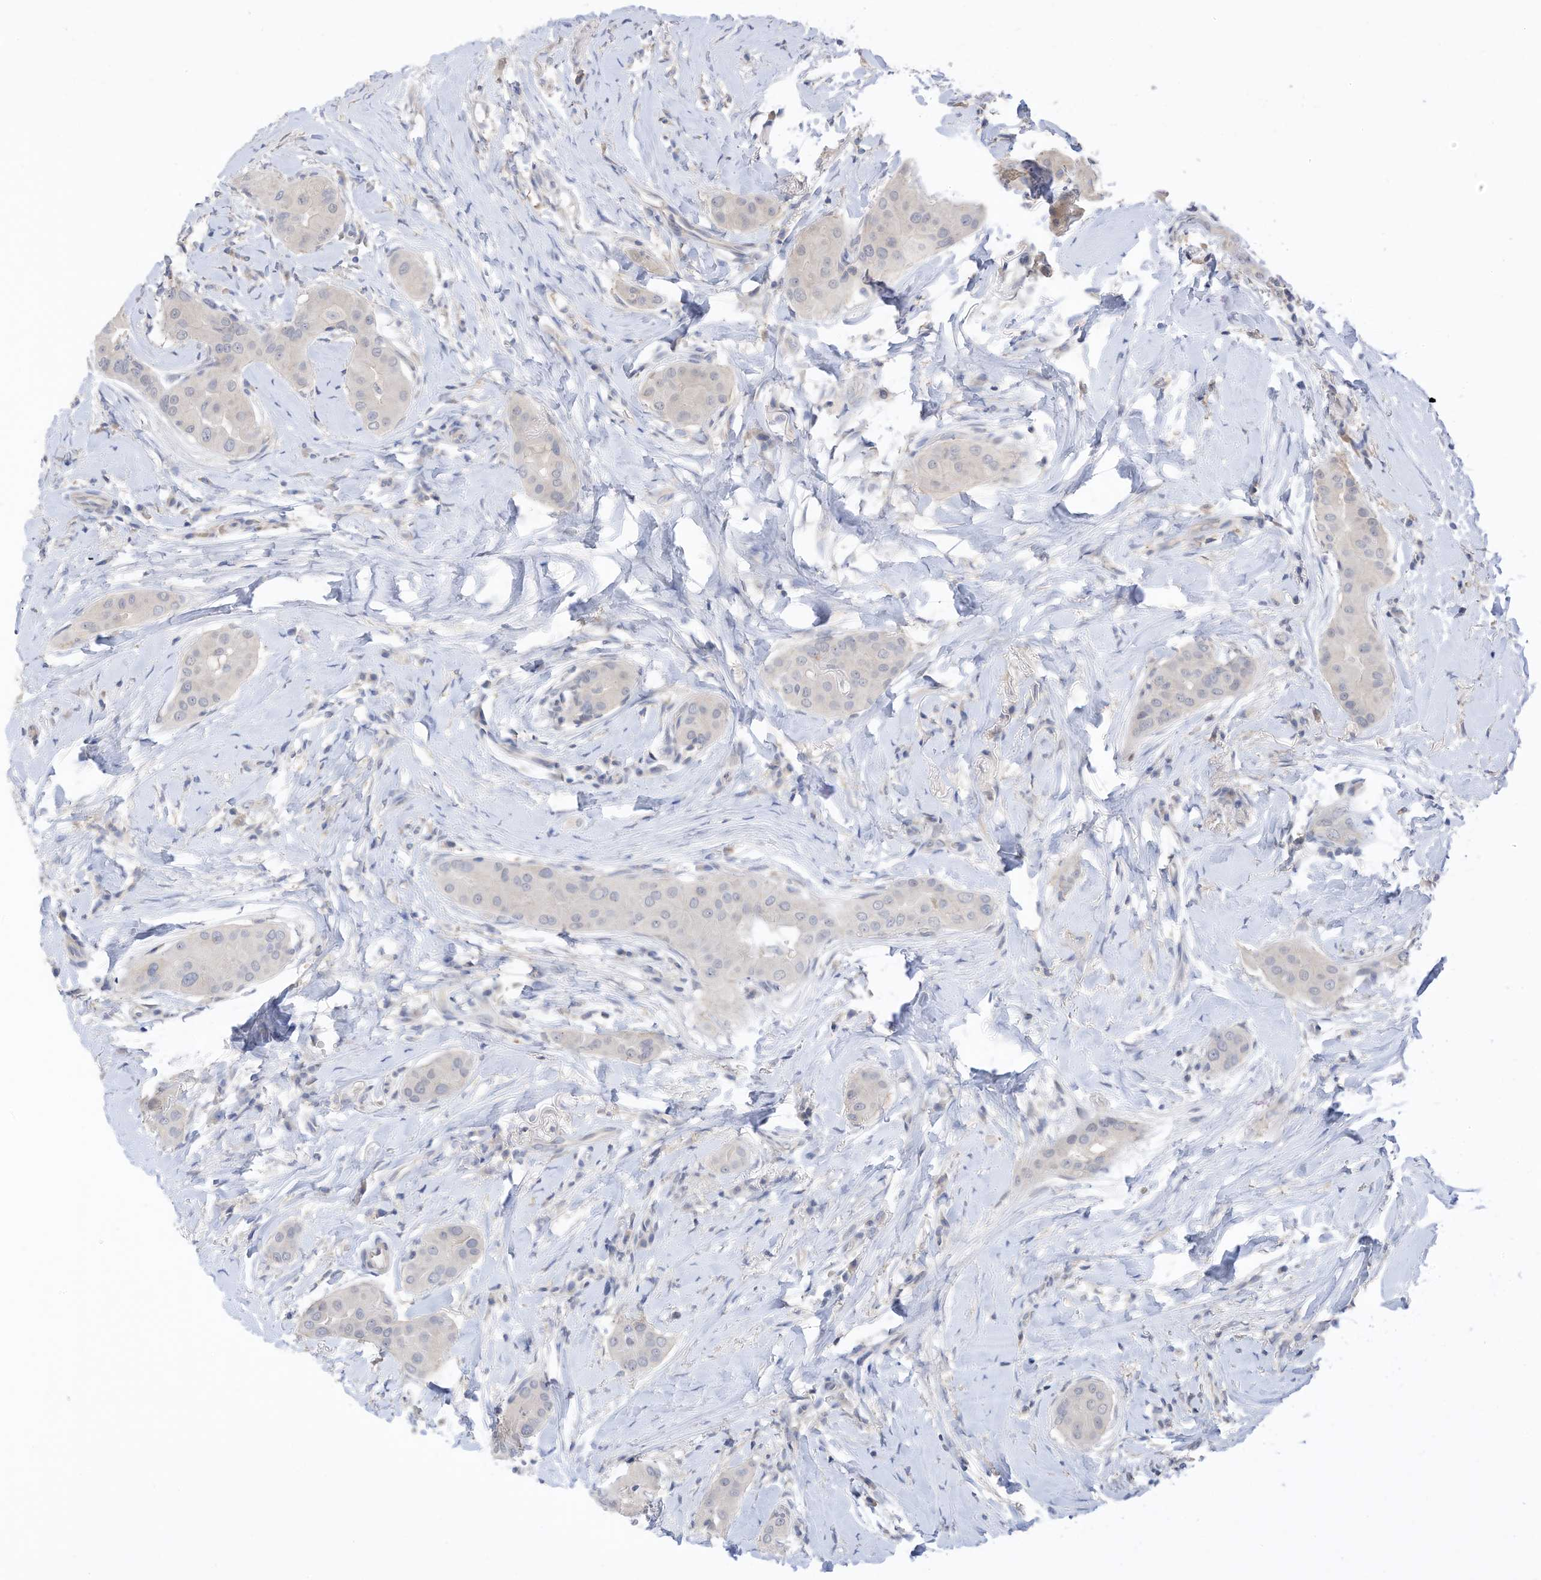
{"staining": {"intensity": "negative", "quantity": "none", "location": "none"}, "tissue": "thyroid cancer", "cell_type": "Tumor cells", "image_type": "cancer", "snomed": [{"axis": "morphology", "description": "Papillary adenocarcinoma, NOS"}, {"axis": "topography", "description": "Thyroid gland"}], "caption": "IHC of human thyroid papillary adenocarcinoma reveals no expression in tumor cells. (DAB (3,3'-diaminobenzidine) IHC visualized using brightfield microscopy, high magnification).", "gene": "REC8", "patient": {"sex": "male", "age": 33}}